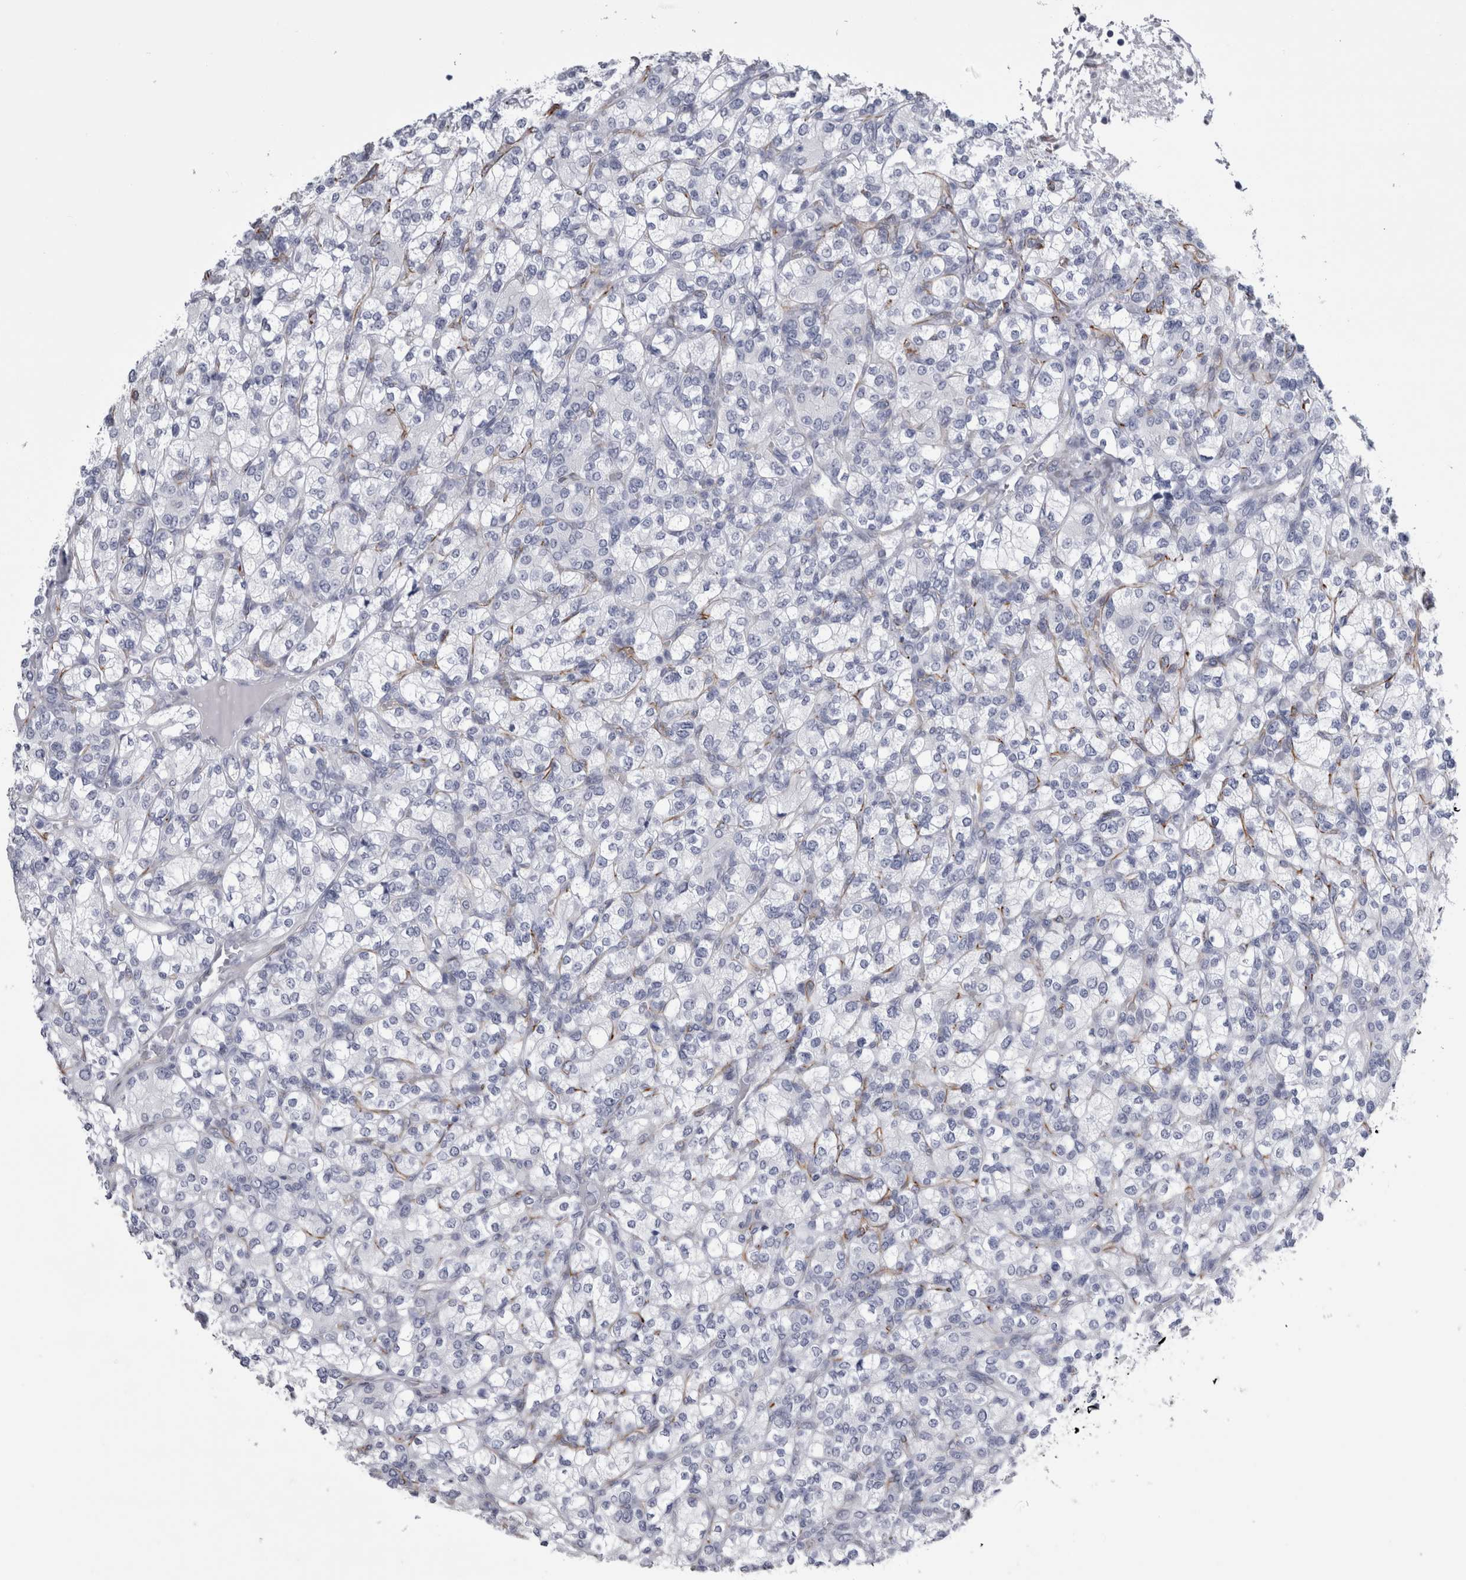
{"staining": {"intensity": "negative", "quantity": "none", "location": "none"}, "tissue": "renal cancer", "cell_type": "Tumor cells", "image_type": "cancer", "snomed": [{"axis": "morphology", "description": "Adenocarcinoma, NOS"}, {"axis": "topography", "description": "Kidney"}], "caption": "An image of human adenocarcinoma (renal) is negative for staining in tumor cells. (DAB IHC with hematoxylin counter stain).", "gene": "VWDE", "patient": {"sex": "male", "age": 77}}